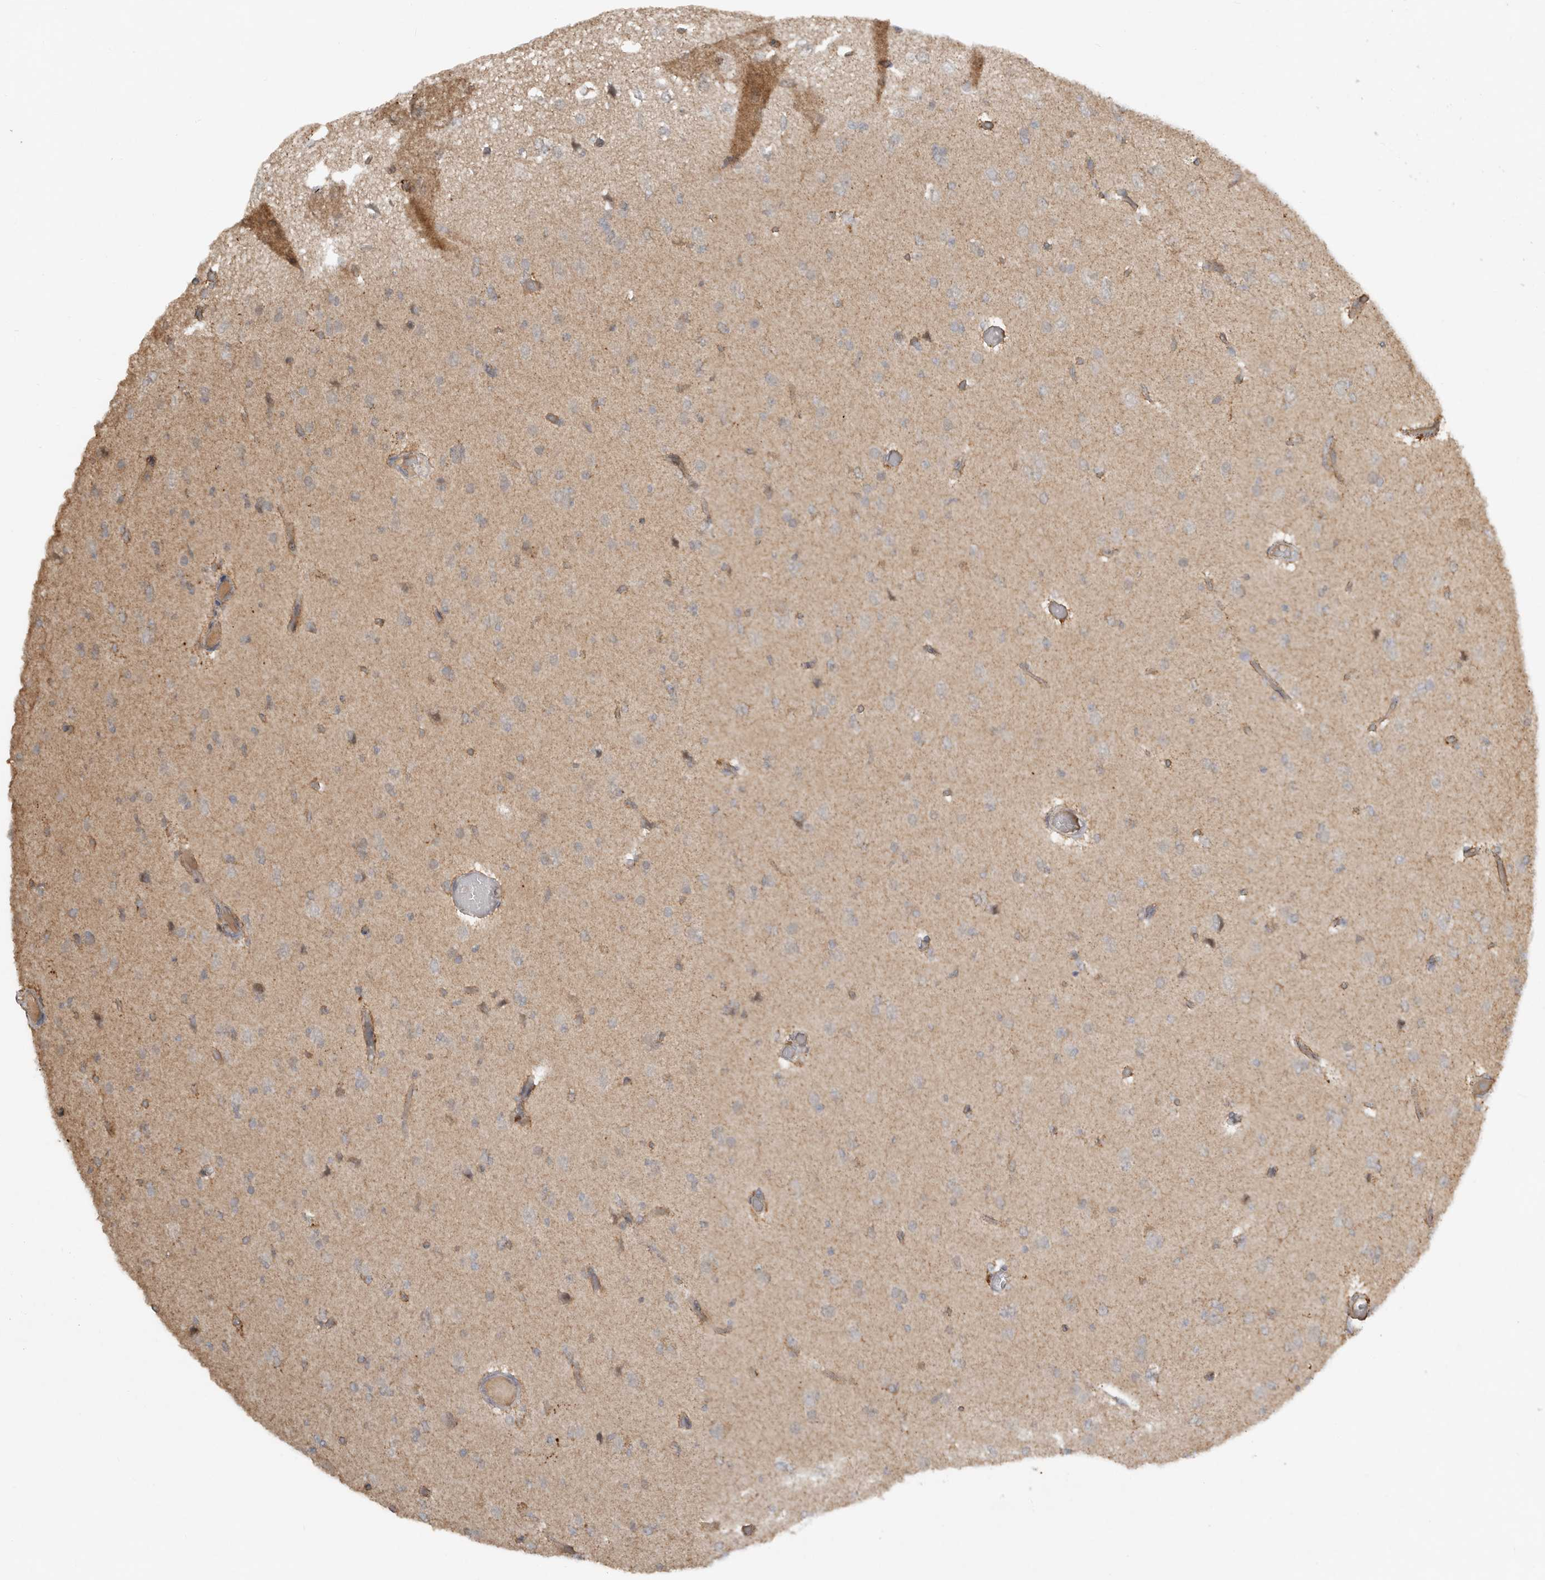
{"staining": {"intensity": "negative", "quantity": "none", "location": "none"}, "tissue": "glioma", "cell_type": "Tumor cells", "image_type": "cancer", "snomed": [{"axis": "morphology", "description": "Glioma, malignant, Low grade"}, {"axis": "topography", "description": "Brain"}], "caption": "Image shows no protein positivity in tumor cells of glioma tissue.", "gene": "TEAD3", "patient": {"sex": "female", "age": 22}}